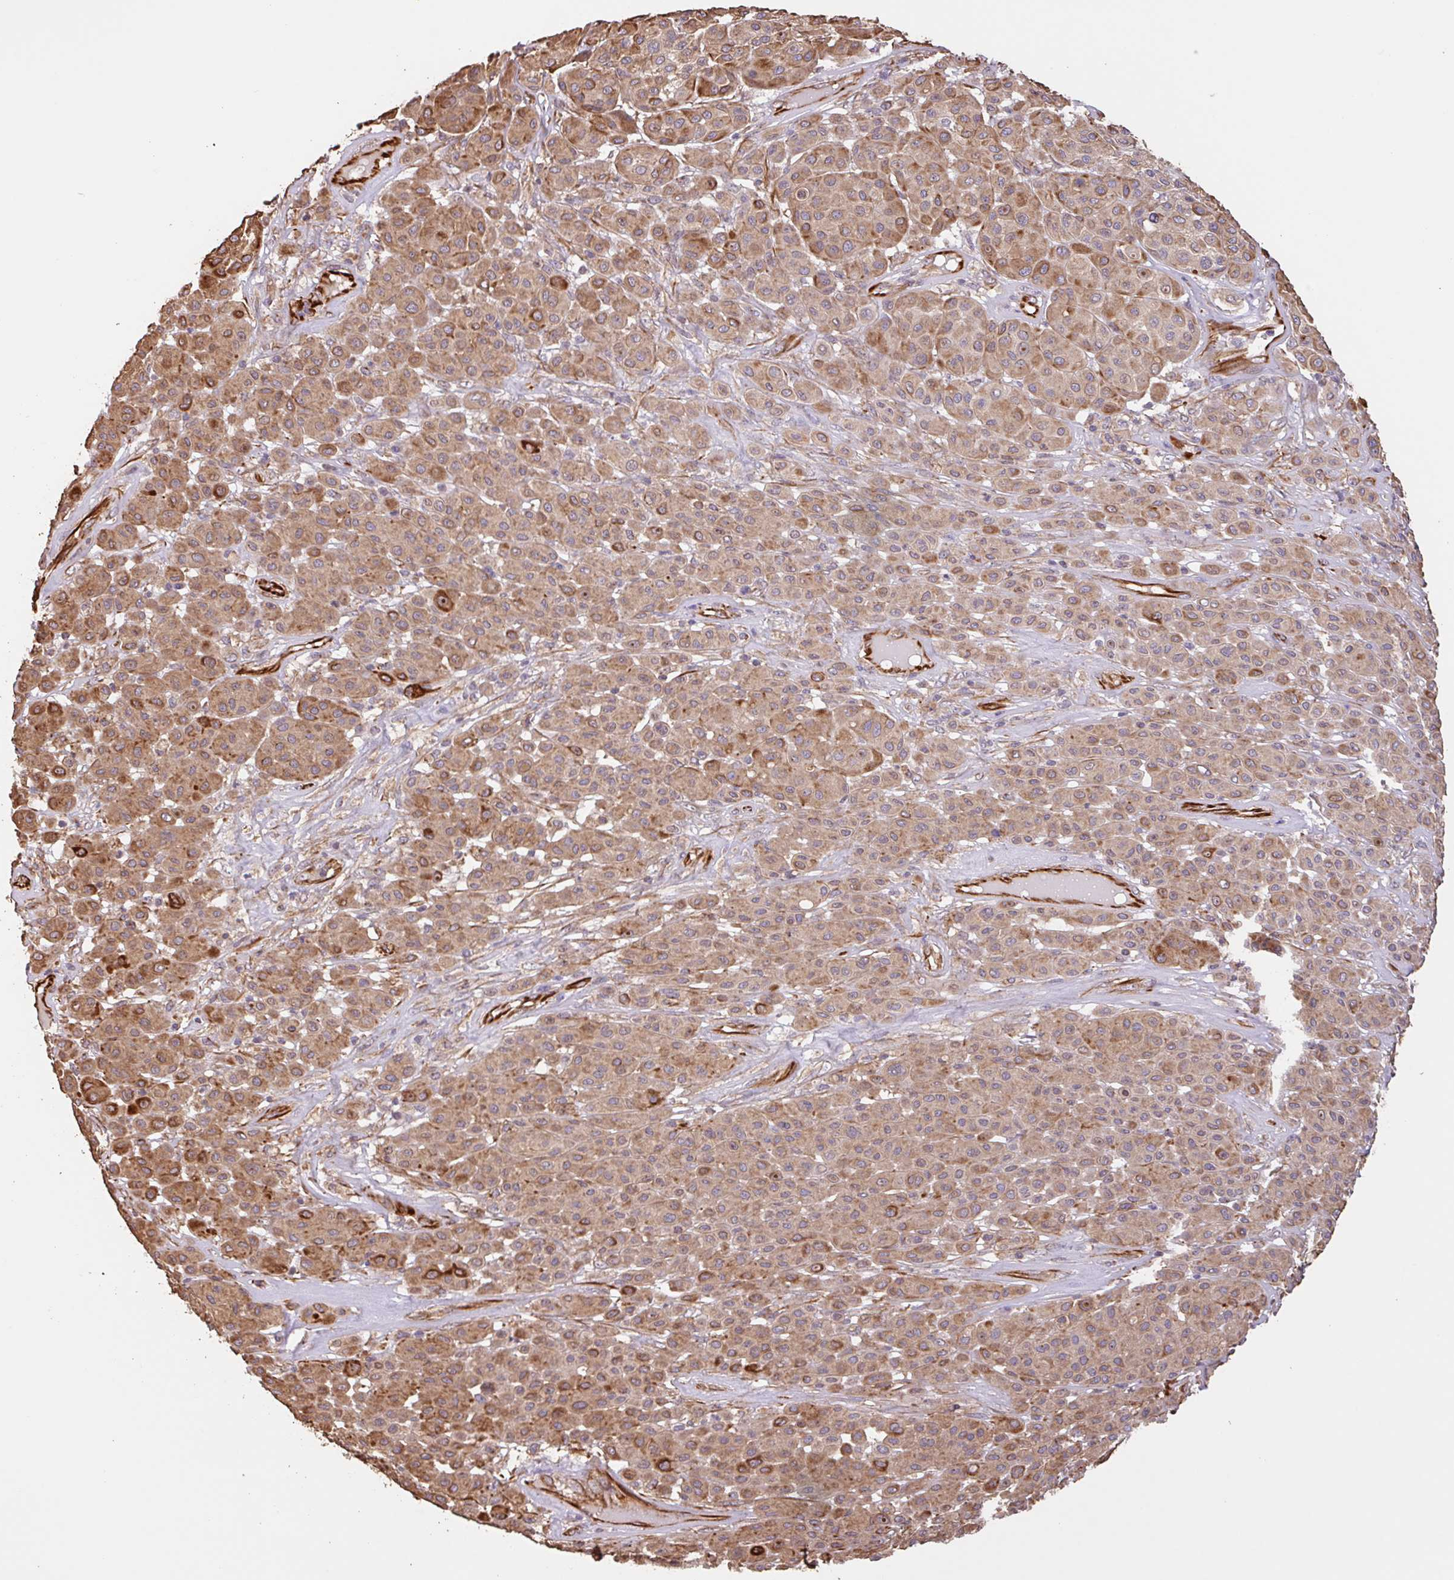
{"staining": {"intensity": "moderate", "quantity": ">75%", "location": "cytoplasmic/membranous"}, "tissue": "melanoma", "cell_type": "Tumor cells", "image_type": "cancer", "snomed": [{"axis": "morphology", "description": "Malignant melanoma, Metastatic site"}, {"axis": "topography", "description": "Smooth muscle"}], "caption": "Malignant melanoma (metastatic site) stained with a protein marker displays moderate staining in tumor cells.", "gene": "ZNF790", "patient": {"sex": "male", "age": 41}}